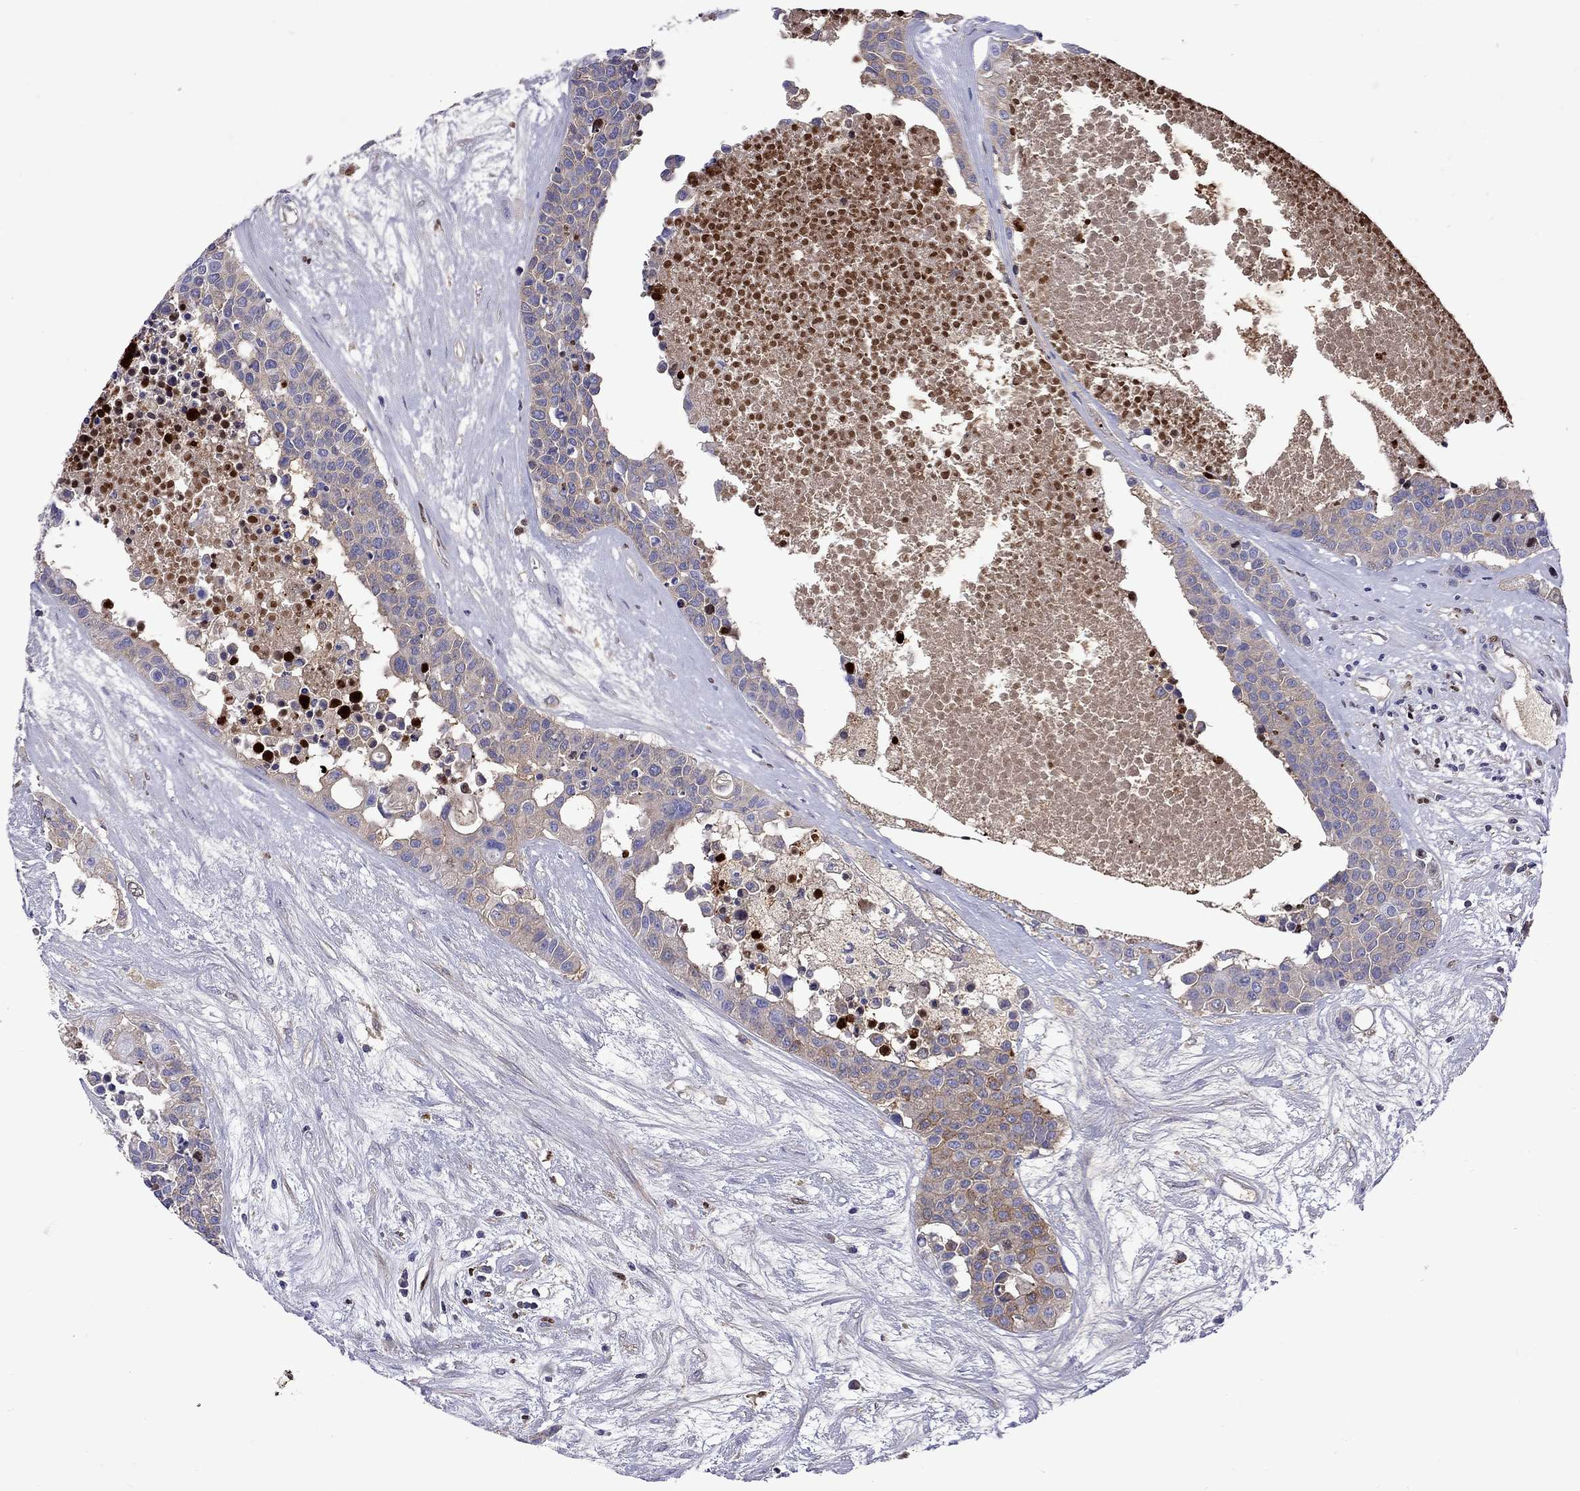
{"staining": {"intensity": "weak", "quantity": "<25%", "location": "cytoplasmic/membranous"}, "tissue": "carcinoid", "cell_type": "Tumor cells", "image_type": "cancer", "snomed": [{"axis": "morphology", "description": "Carcinoid, malignant, NOS"}, {"axis": "topography", "description": "Colon"}], "caption": "A micrograph of carcinoid stained for a protein demonstrates no brown staining in tumor cells.", "gene": "SERPINA3", "patient": {"sex": "male", "age": 81}}